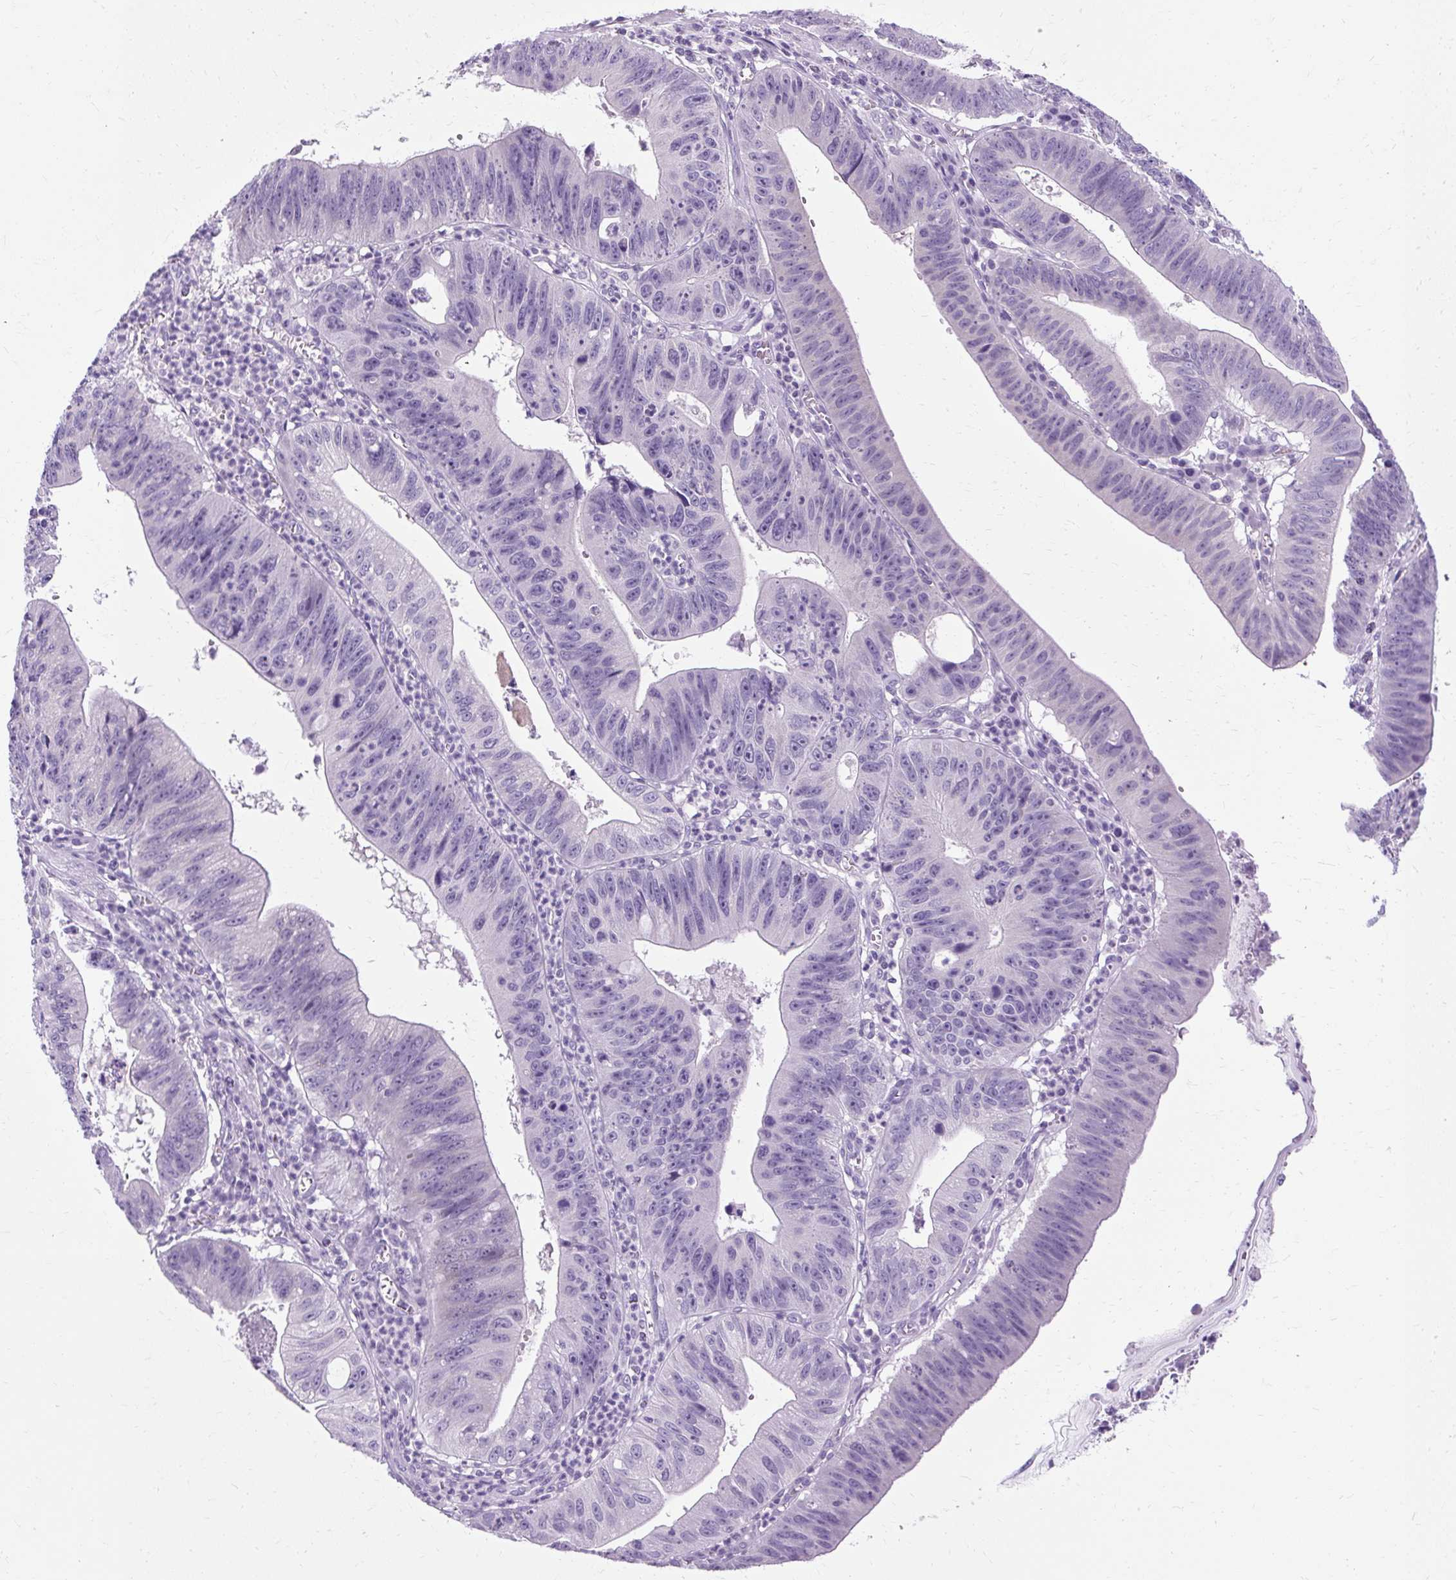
{"staining": {"intensity": "negative", "quantity": "none", "location": "none"}, "tissue": "stomach cancer", "cell_type": "Tumor cells", "image_type": "cancer", "snomed": [{"axis": "morphology", "description": "Adenocarcinoma, NOS"}, {"axis": "topography", "description": "Stomach"}], "caption": "High magnification brightfield microscopy of stomach cancer stained with DAB (brown) and counterstained with hematoxylin (blue): tumor cells show no significant positivity.", "gene": "B3GNT4", "patient": {"sex": "male", "age": 59}}